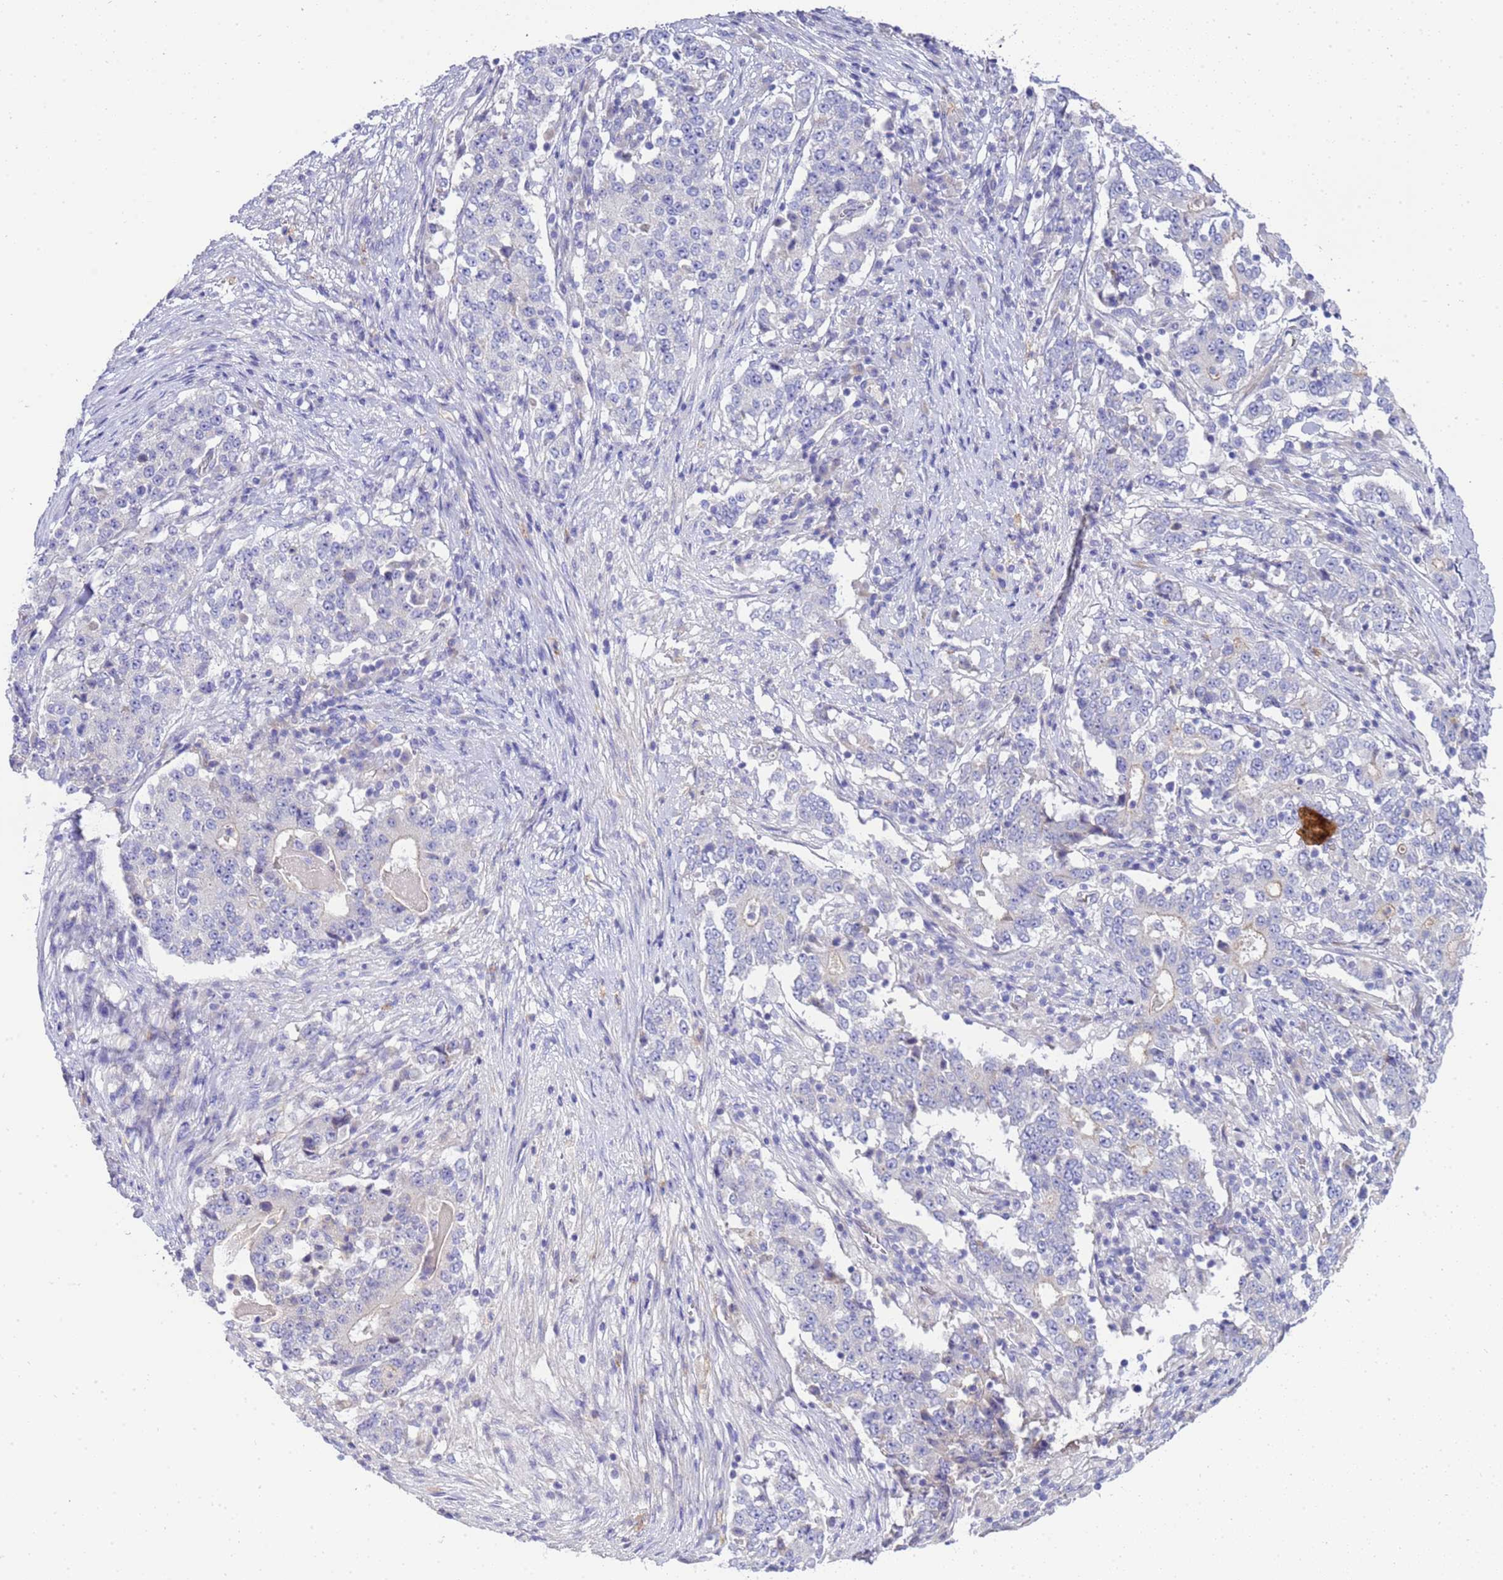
{"staining": {"intensity": "negative", "quantity": "none", "location": "none"}, "tissue": "stomach cancer", "cell_type": "Tumor cells", "image_type": "cancer", "snomed": [{"axis": "morphology", "description": "Adenocarcinoma, NOS"}, {"axis": "topography", "description": "Stomach"}], "caption": "An IHC micrograph of stomach adenocarcinoma is shown. There is no staining in tumor cells of stomach adenocarcinoma.", "gene": "RIPPLY2", "patient": {"sex": "male", "age": 59}}